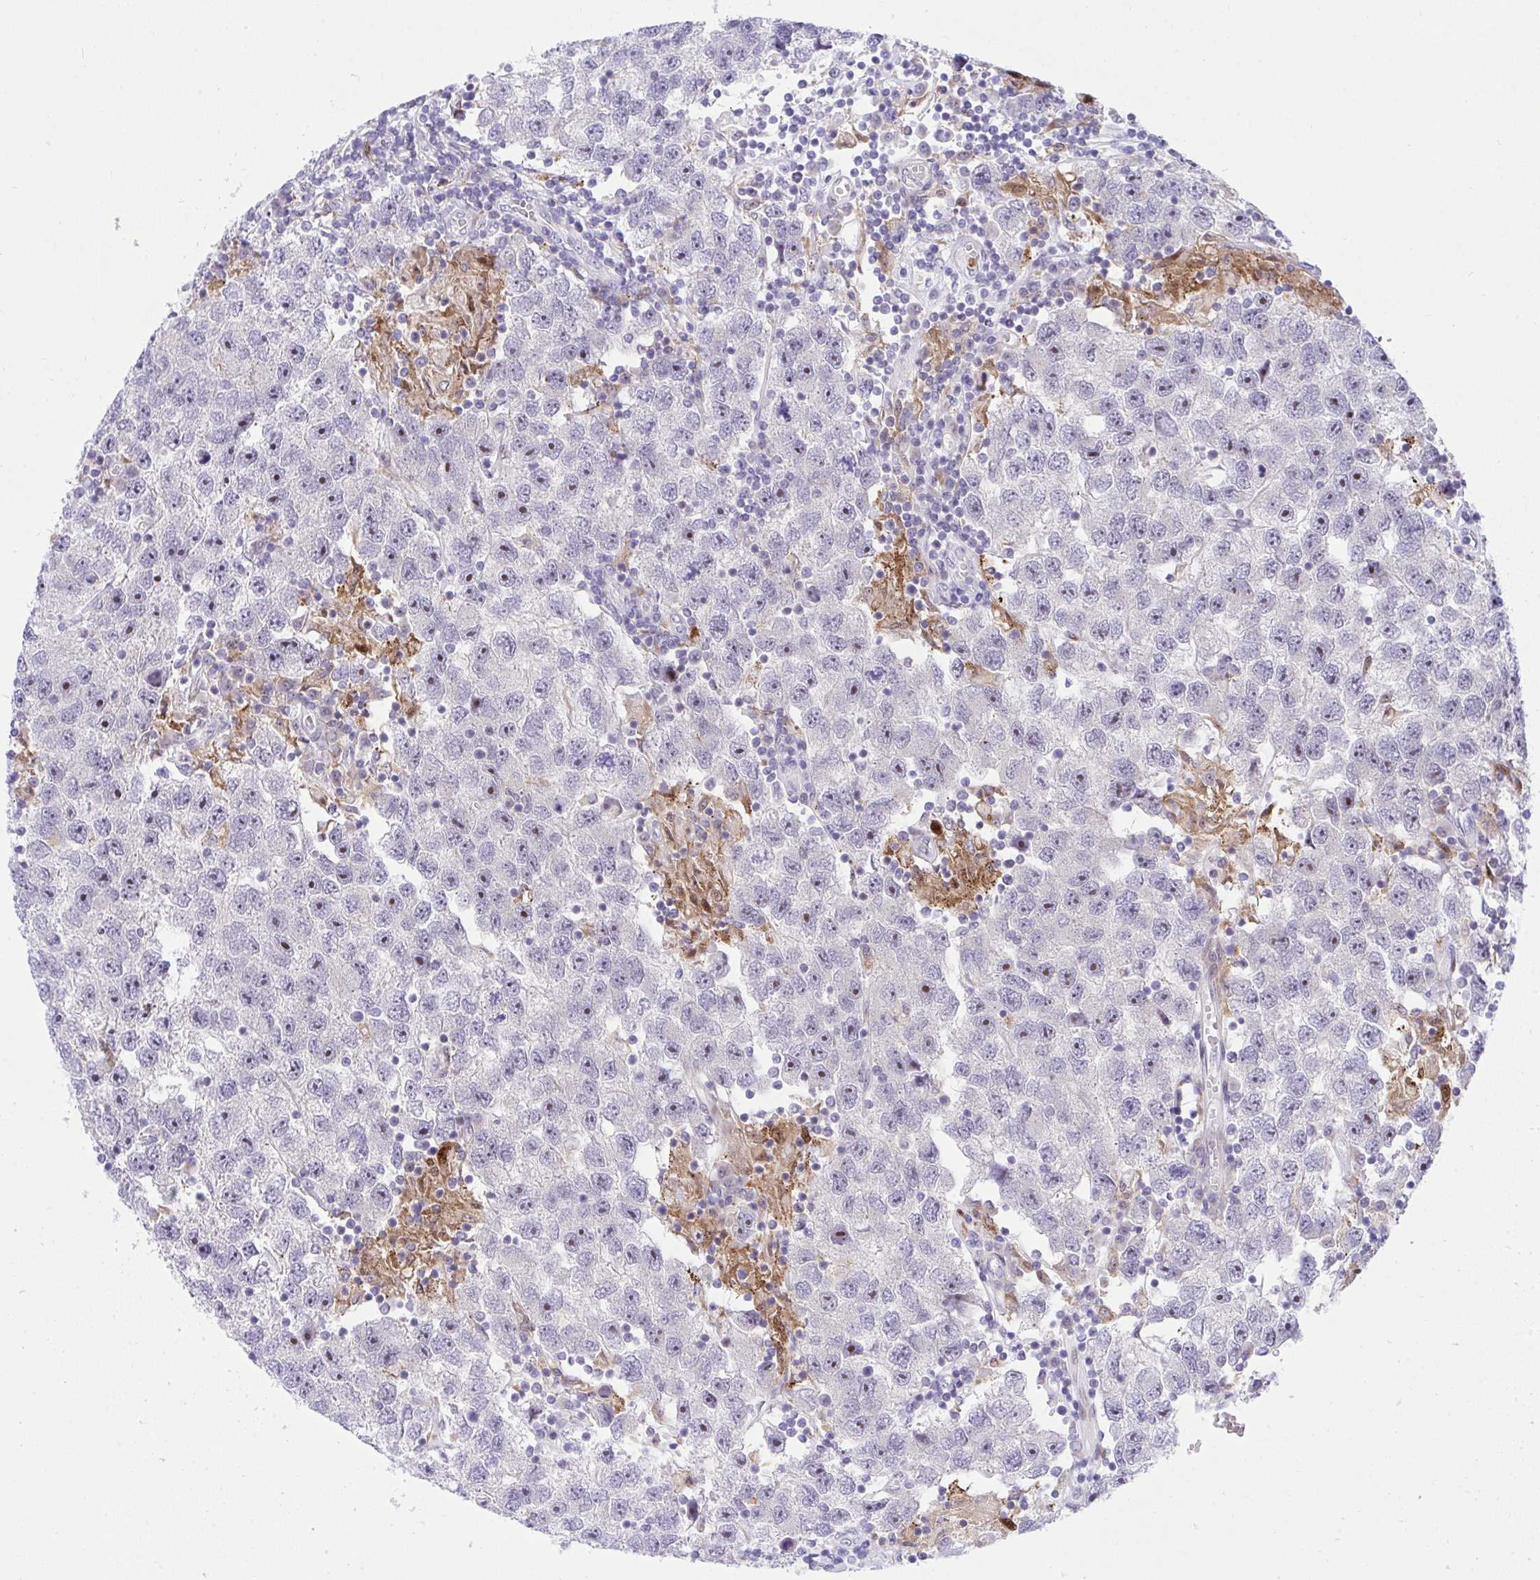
{"staining": {"intensity": "negative", "quantity": "none", "location": "none"}, "tissue": "testis cancer", "cell_type": "Tumor cells", "image_type": "cancer", "snomed": [{"axis": "morphology", "description": "Seminoma, NOS"}, {"axis": "topography", "description": "Testis"}], "caption": "There is no significant staining in tumor cells of testis seminoma.", "gene": "ZNF554", "patient": {"sex": "male", "age": 26}}